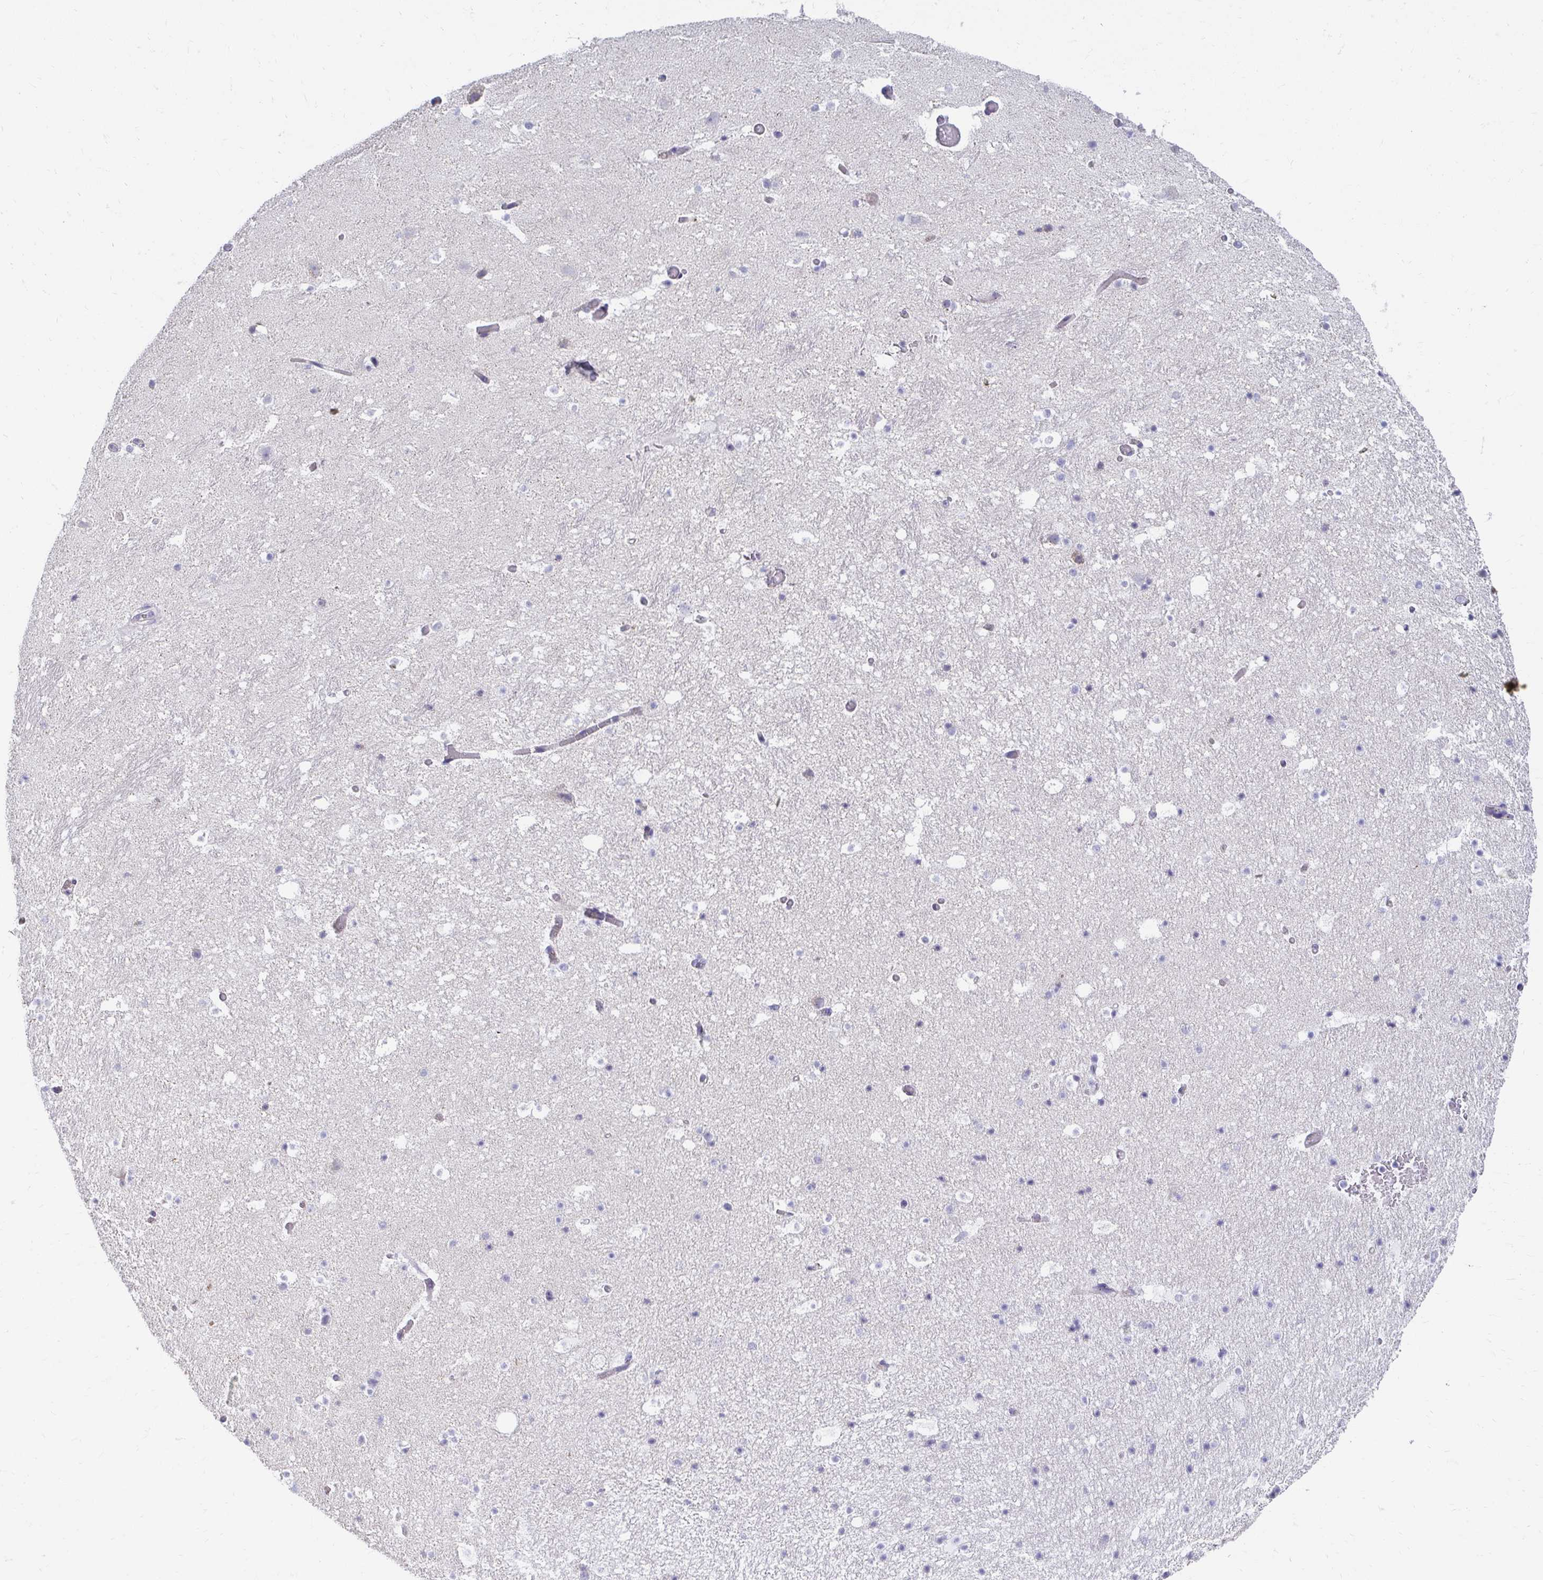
{"staining": {"intensity": "negative", "quantity": "none", "location": "none"}, "tissue": "hippocampus", "cell_type": "Glial cells", "image_type": "normal", "snomed": [{"axis": "morphology", "description": "Normal tissue, NOS"}, {"axis": "topography", "description": "Hippocampus"}], "caption": "Micrograph shows no significant protein positivity in glial cells of normal hippocampus.", "gene": "TMPRSS2", "patient": {"sex": "male", "age": 26}}